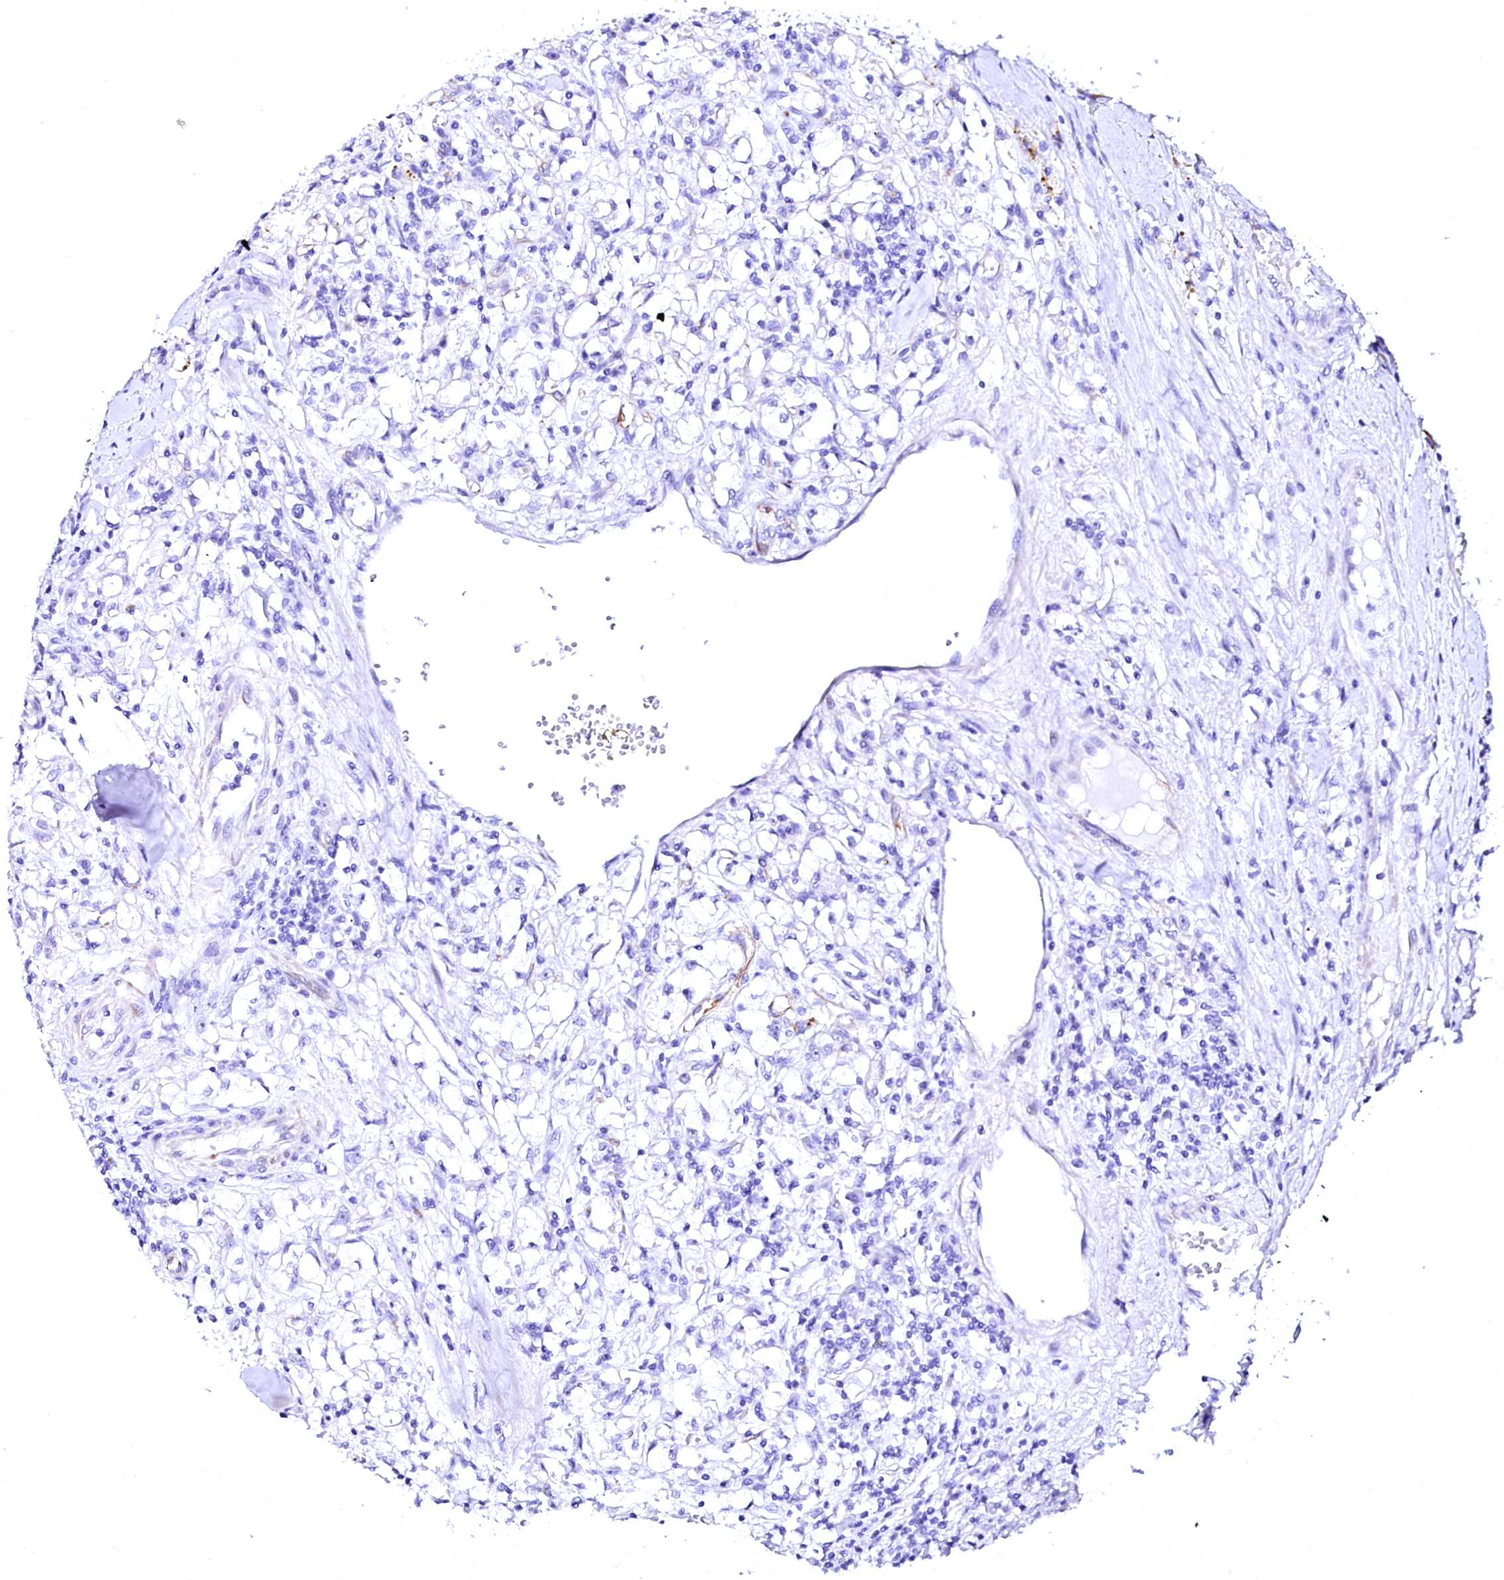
{"staining": {"intensity": "negative", "quantity": "none", "location": "none"}, "tissue": "renal cancer", "cell_type": "Tumor cells", "image_type": "cancer", "snomed": [{"axis": "morphology", "description": "Adenocarcinoma, NOS"}, {"axis": "topography", "description": "Kidney"}], "caption": "The image demonstrates no staining of tumor cells in renal cancer (adenocarcinoma).", "gene": "SFR1", "patient": {"sex": "male", "age": 56}}